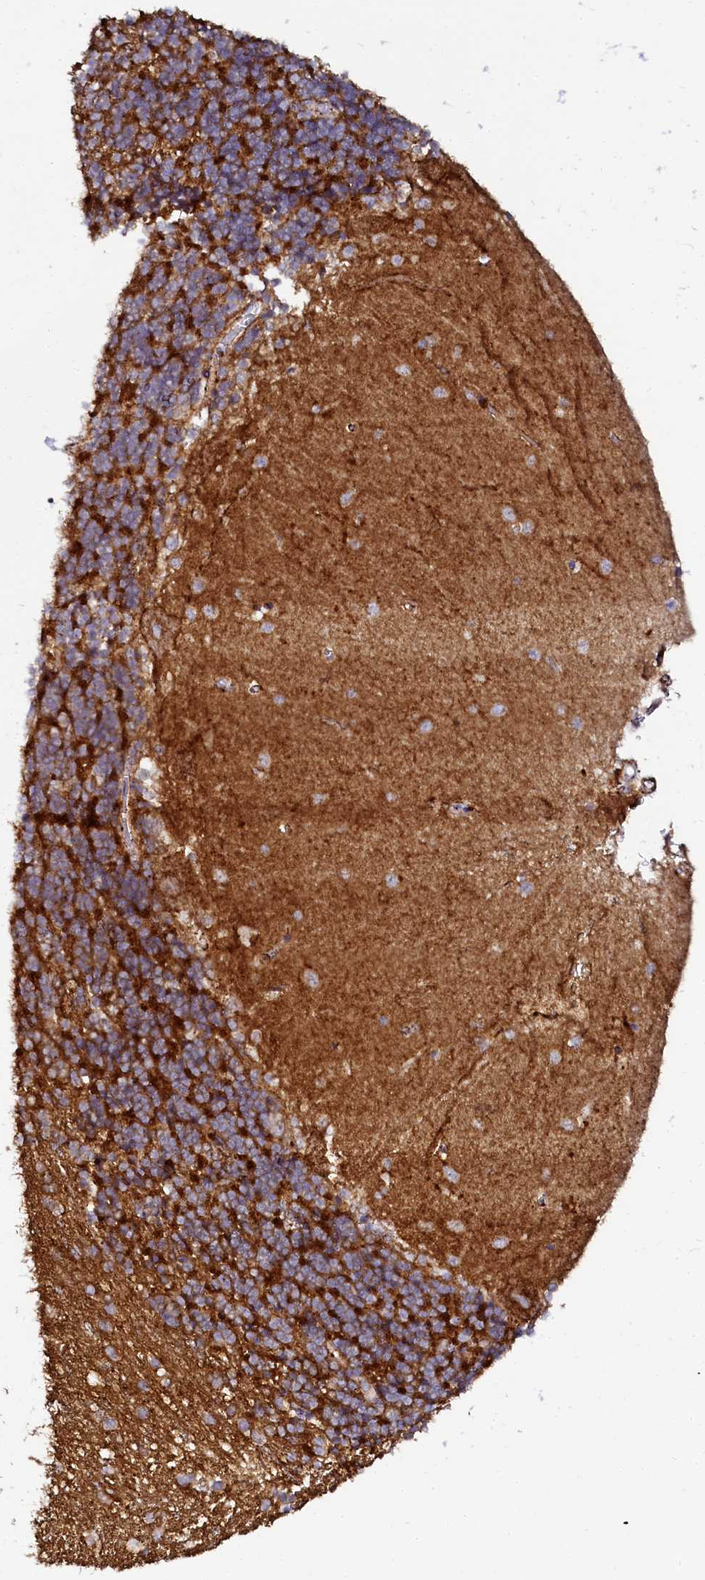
{"staining": {"intensity": "strong", "quantity": ">75%", "location": "cytoplasmic/membranous"}, "tissue": "cerebellum", "cell_type": "Cells in granular layer", "image_type": "normal", "snomed": [{"axis": "morphology", "description": "Normal tissue, NOS"}, {"axis": "topography", "description": "Cerebellum"}], "caption": "Protein staining of benign cerebellum exhibits strong cytoplasmic/membranous staining in about >75% of cells in granular layer.", "gene": "AAAS", "patient": {"sex": "male", "age": 37}}